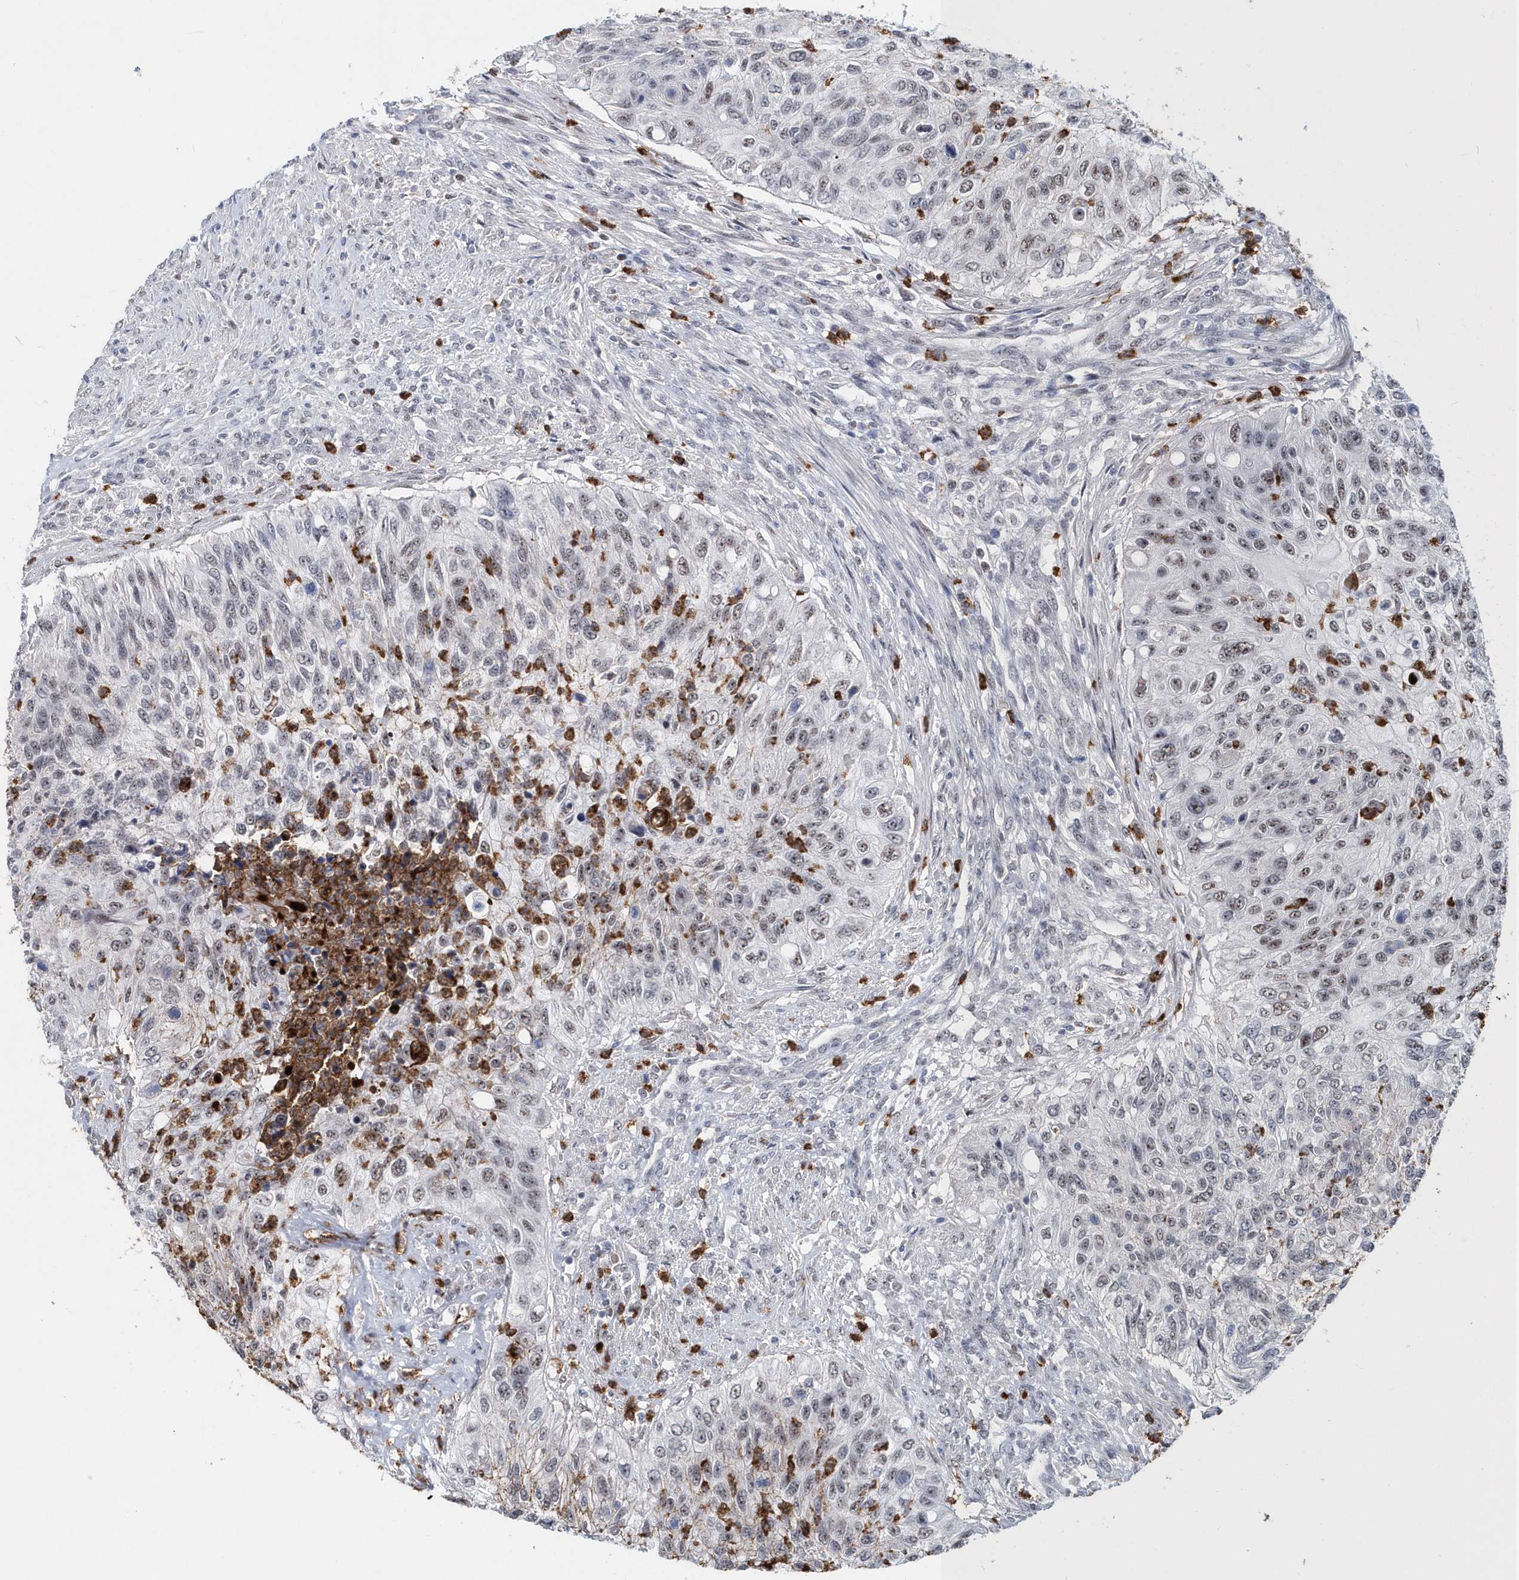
{"staining": {"intensity": "weak", "quantity": "<25%", "location": "nuclear"}, "tissue": "urothelial cancer", "cell_type": "Tumor cells", "image_type": "cancer", "snomed": [{"axis": "morphology", "description": "Urothelial carcinoma, High grade"}, {"axis": "topography", "description": "Urinary bladder"}], "caption": "The image reveals no staining of tumor cells in urothelial cancer.", "gene": "ASCL4", "patient": {"sex": "female", "age": 60}}